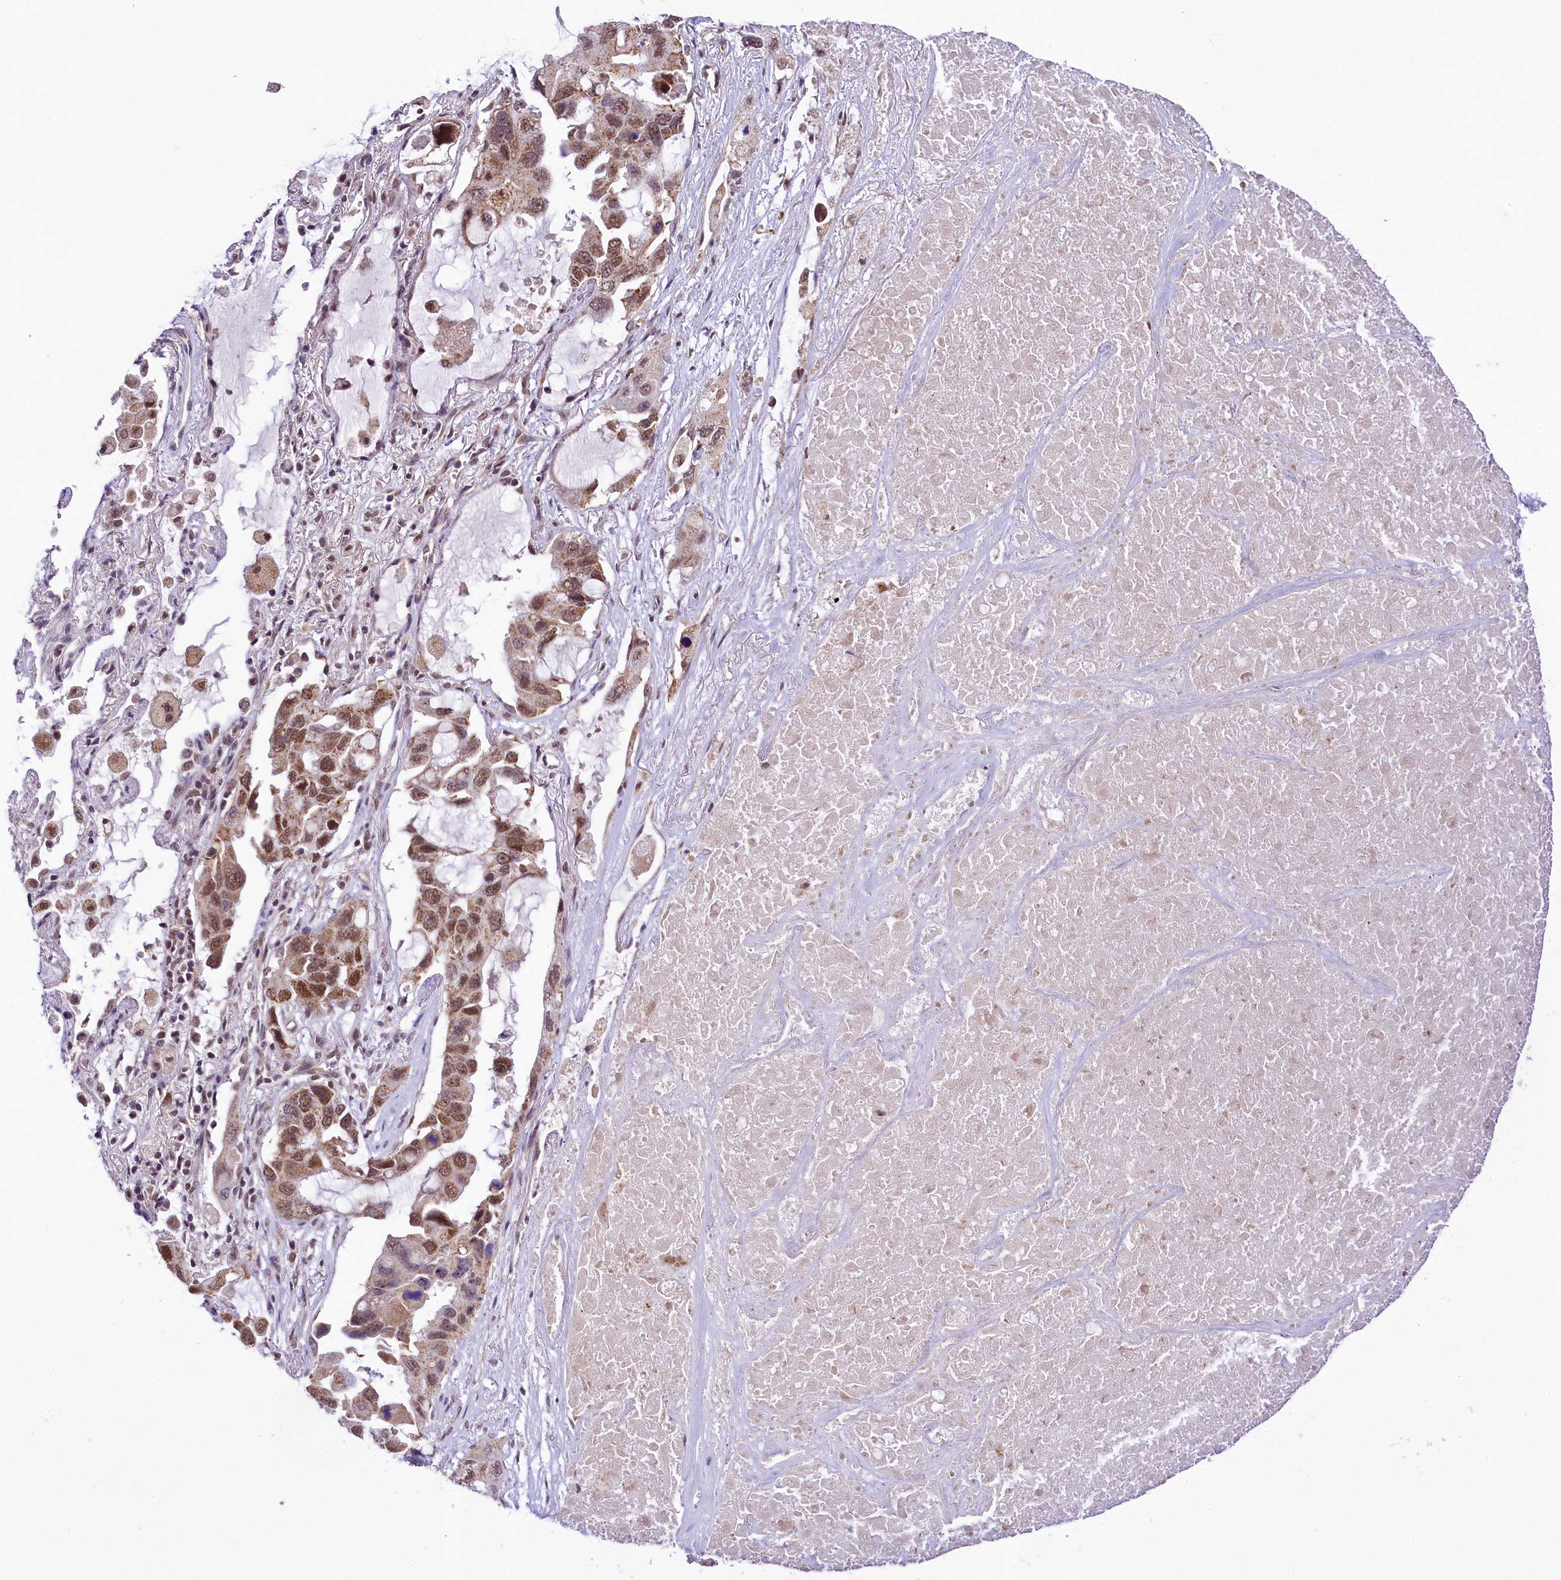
{"staining": {"intensity": "moderate", "quantity": ">75%", "location": "nuclear"}, "tissue": "lung cancer", "cell_type": "Tumor cells", "image_type": "cancer", "snomed": [{"axis": "morphology", "description": "Squamous cell carcinoma, NOS"}, {"axis": "topography", "description": "Lung"}], "caption": "A medium amount of moderate nuclear positivity is present in approximately >75% of tumor cells in lung cancer tissue.", "gene": "PAF1", "patient": {"sex": "female", "age": 73}}